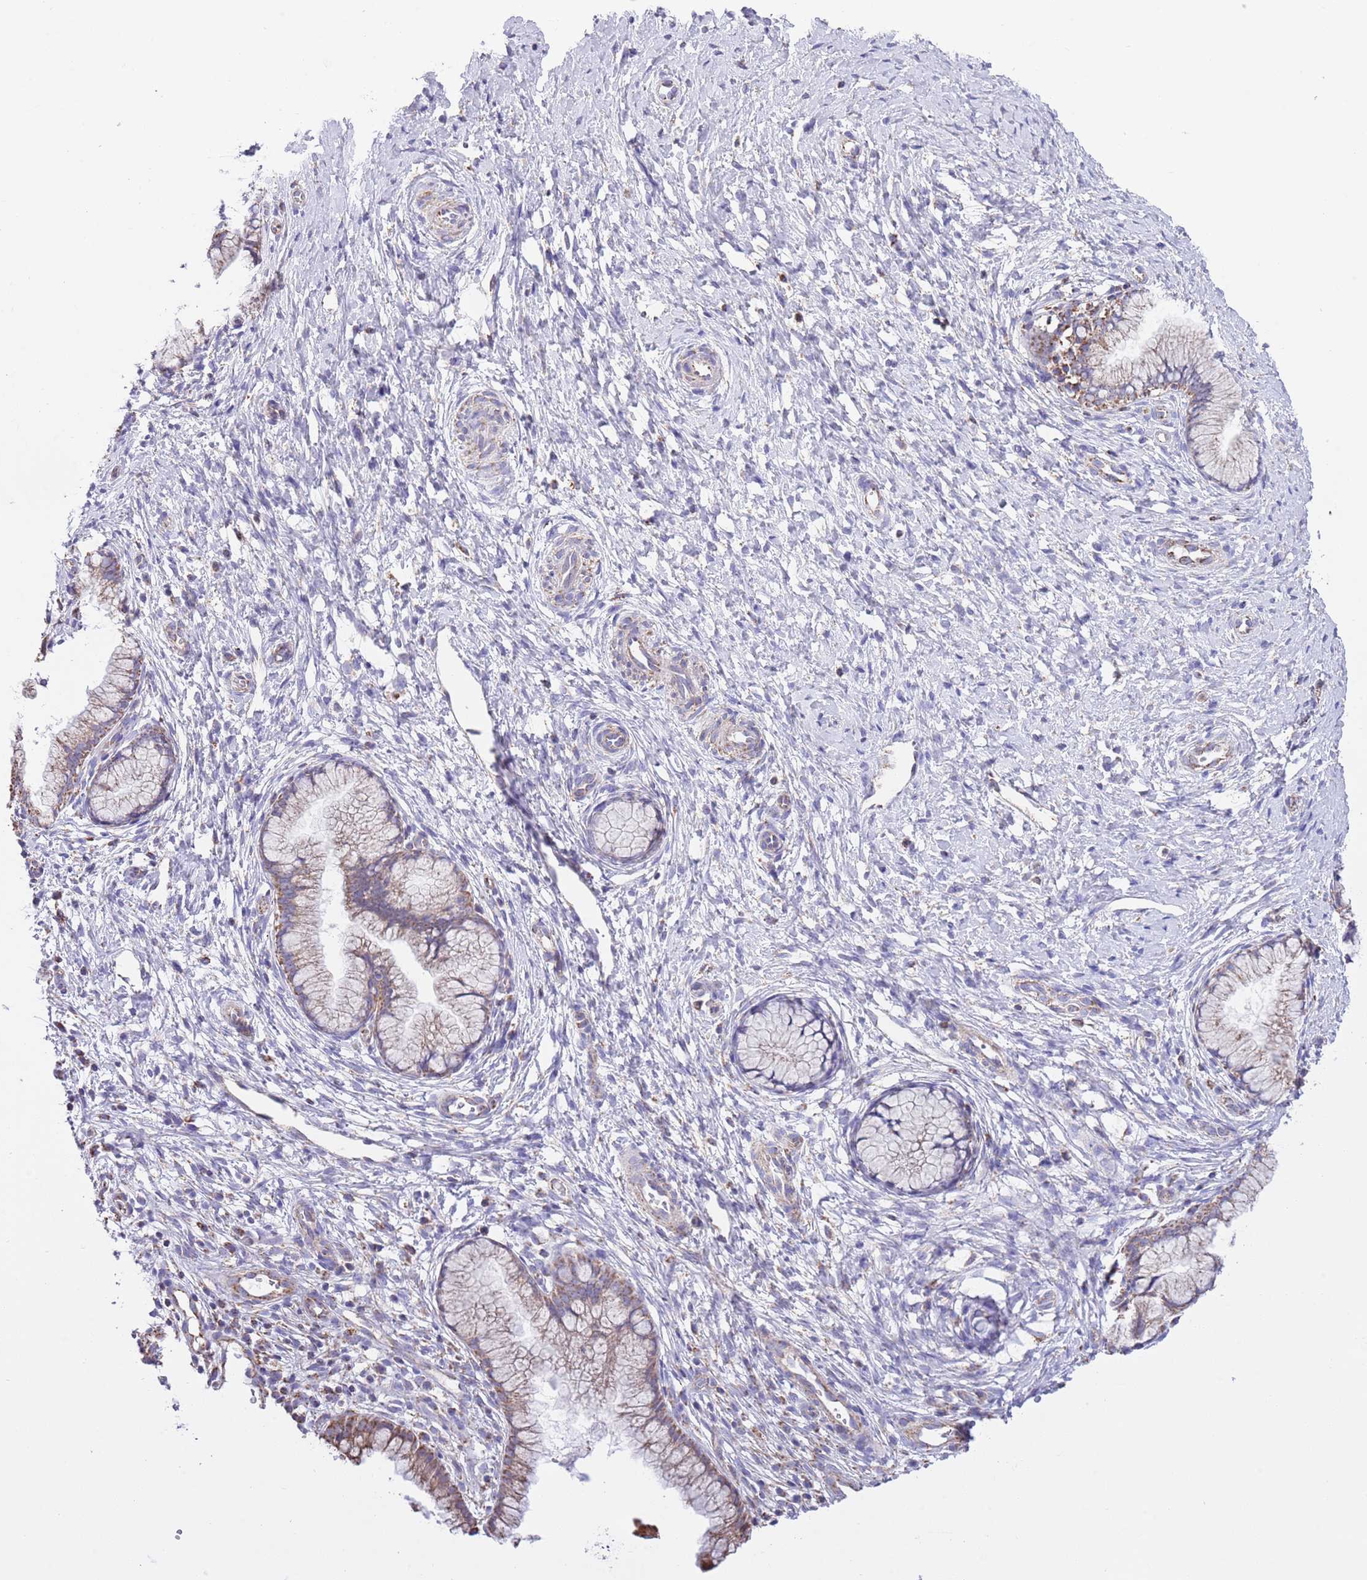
{"staining": {"intensity": "moderate", "quantity": "25%-75%", "location": "cytoplasmic/membranous"}, "tissue": "cervix", "cell_type": "Glandular cells", "image_type": "normal", "snomed": [{"axis": "morphology", "description": "Normal tissue, NOS"}, {"axis": "topography", "description": "Cervix"}], "caption": "An image of cervix stained for a protein shows moderate cytoplasmic/membranous brown staining in glandular cells.", "gene": "TEKTIP1", "patient": {"sex": "female", "age": 36}}